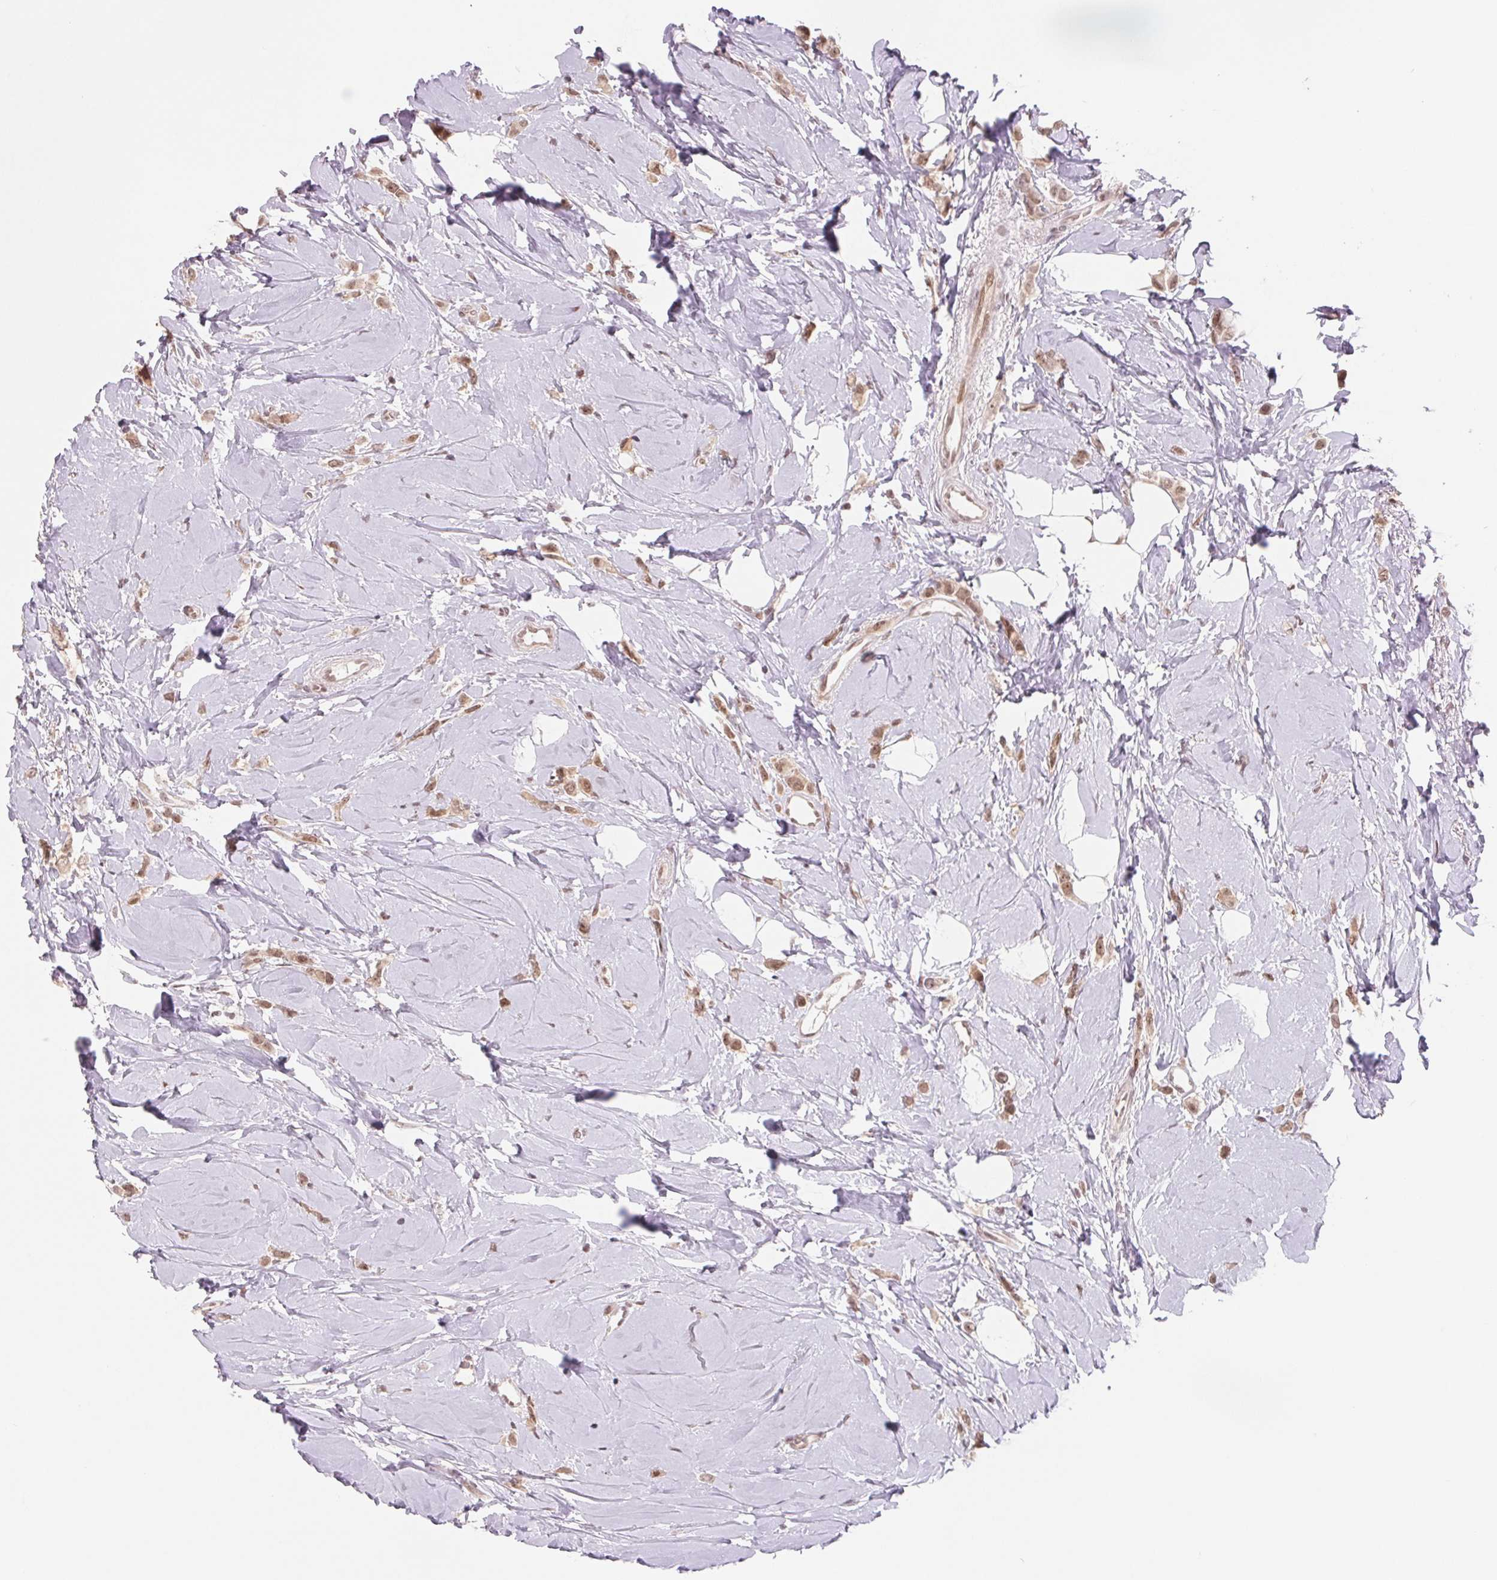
{"staining": {"intensity": "moderate", "quantity": ">75%", "location": "cytoplasmic/membranous,nuclear"}, "tissue": "breast cancer", "cell_type": "Tumor cells", "image_type": "cancer", "snomed": [{"axis": "morphology", "description": "Lobular carcinoma"}, {"axis": "topography", "description": "Breast"}], "caption": "Protein expression by IHC shows moderate cytoplasmic/membranous and nuclear positivity in about >75% of tumor cells in breast cancer.", "gene": "DNAJB6", "patient": {"sex": "female", "age": 66}}